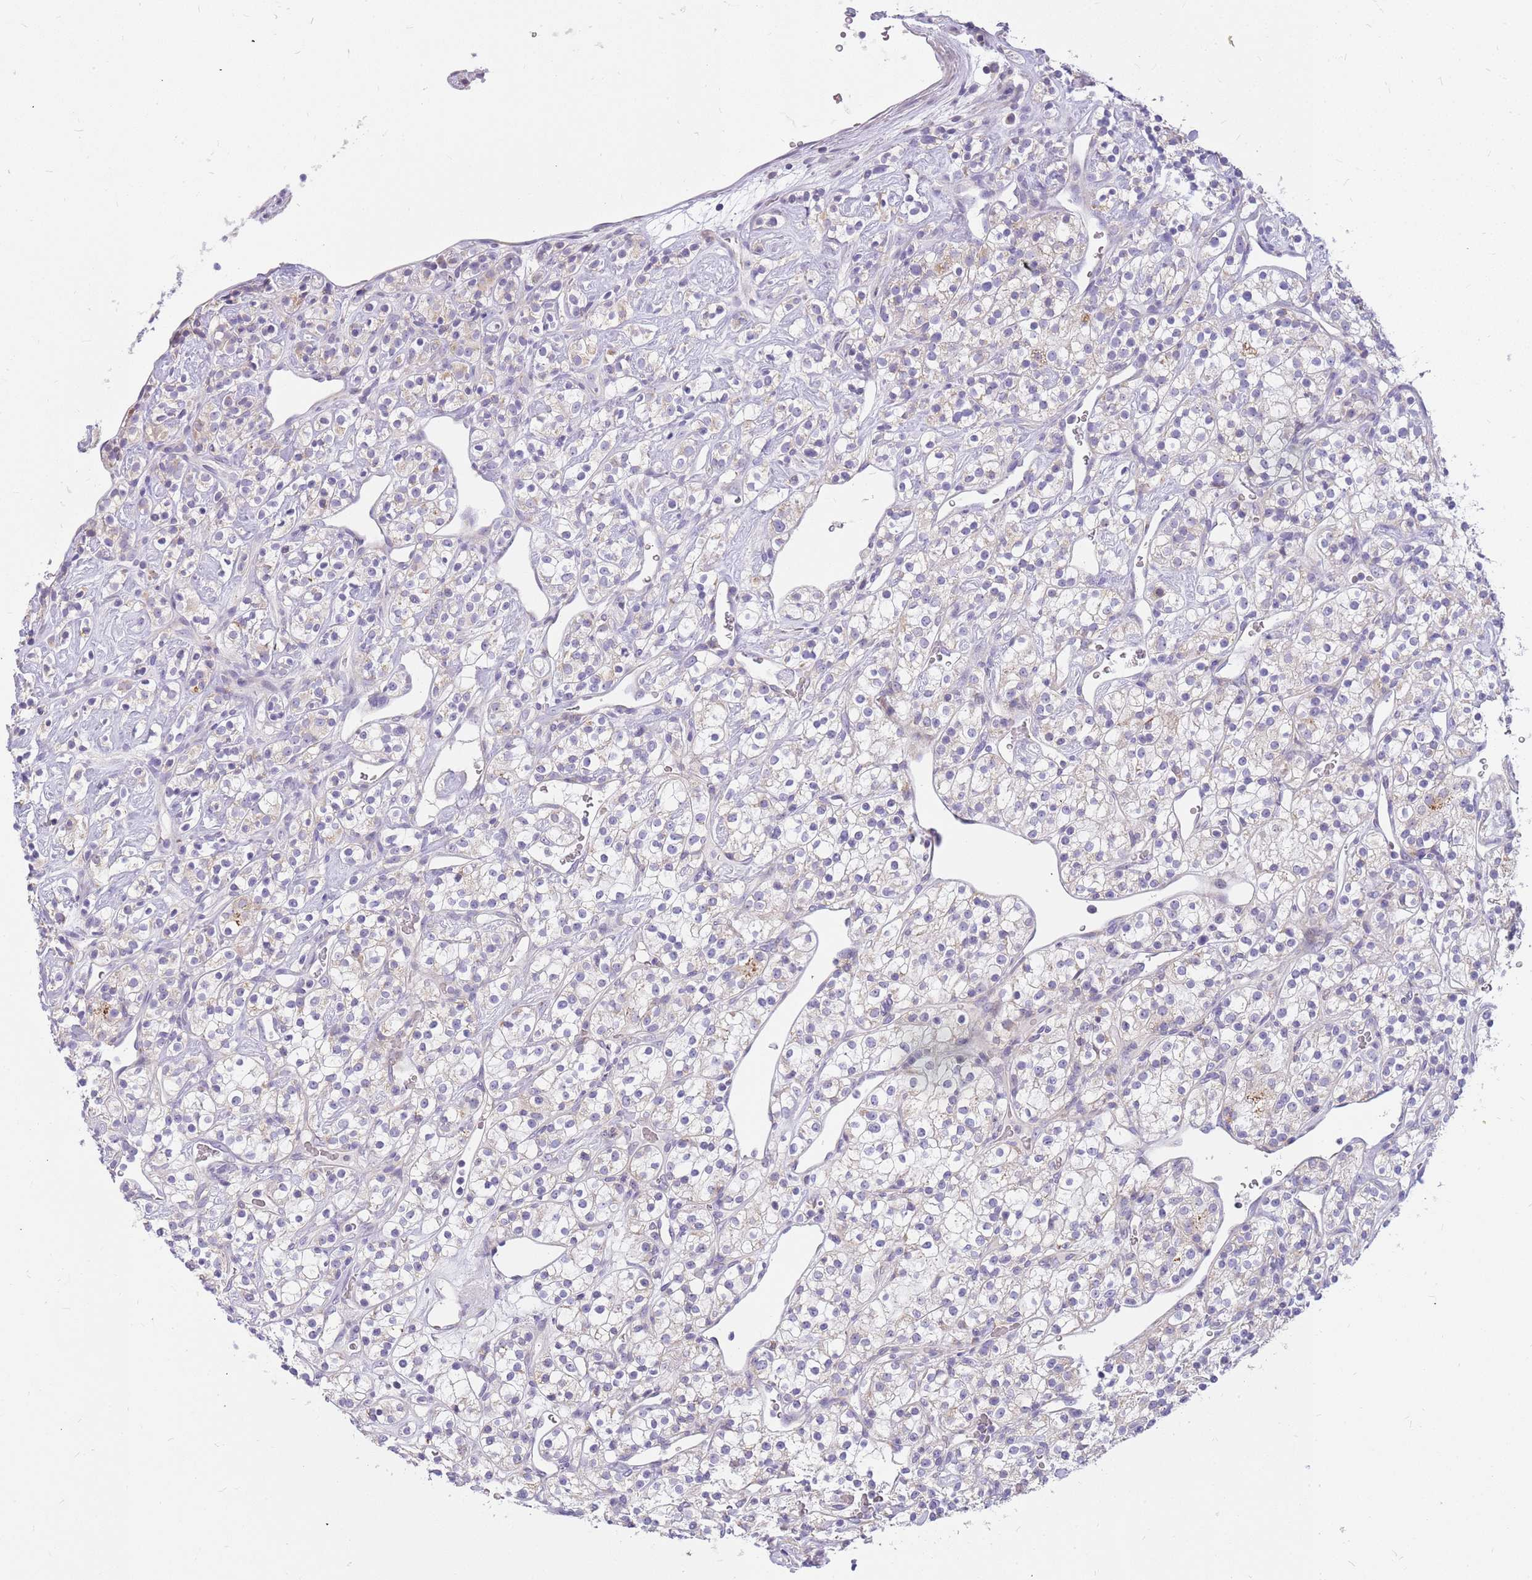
{"staining": {"intensity": "negative", "quantity": "none", "location": "none"}, "tissue": "renal cancer", "cell_type": "Tumor cells", "image_type": "cancer", "snomed": [{"axis": "morphology", "description": "Adenocarcinoma, NOS"}, {"axis": "topography", "description": "Kidney"}], "caption": "Renal adenocarcinoma stained for a protein using immunohistochemistry displays no positivity tumor cells.", "gene": "DNAJA3", "patient": {"sex": "male", "age": 77}}